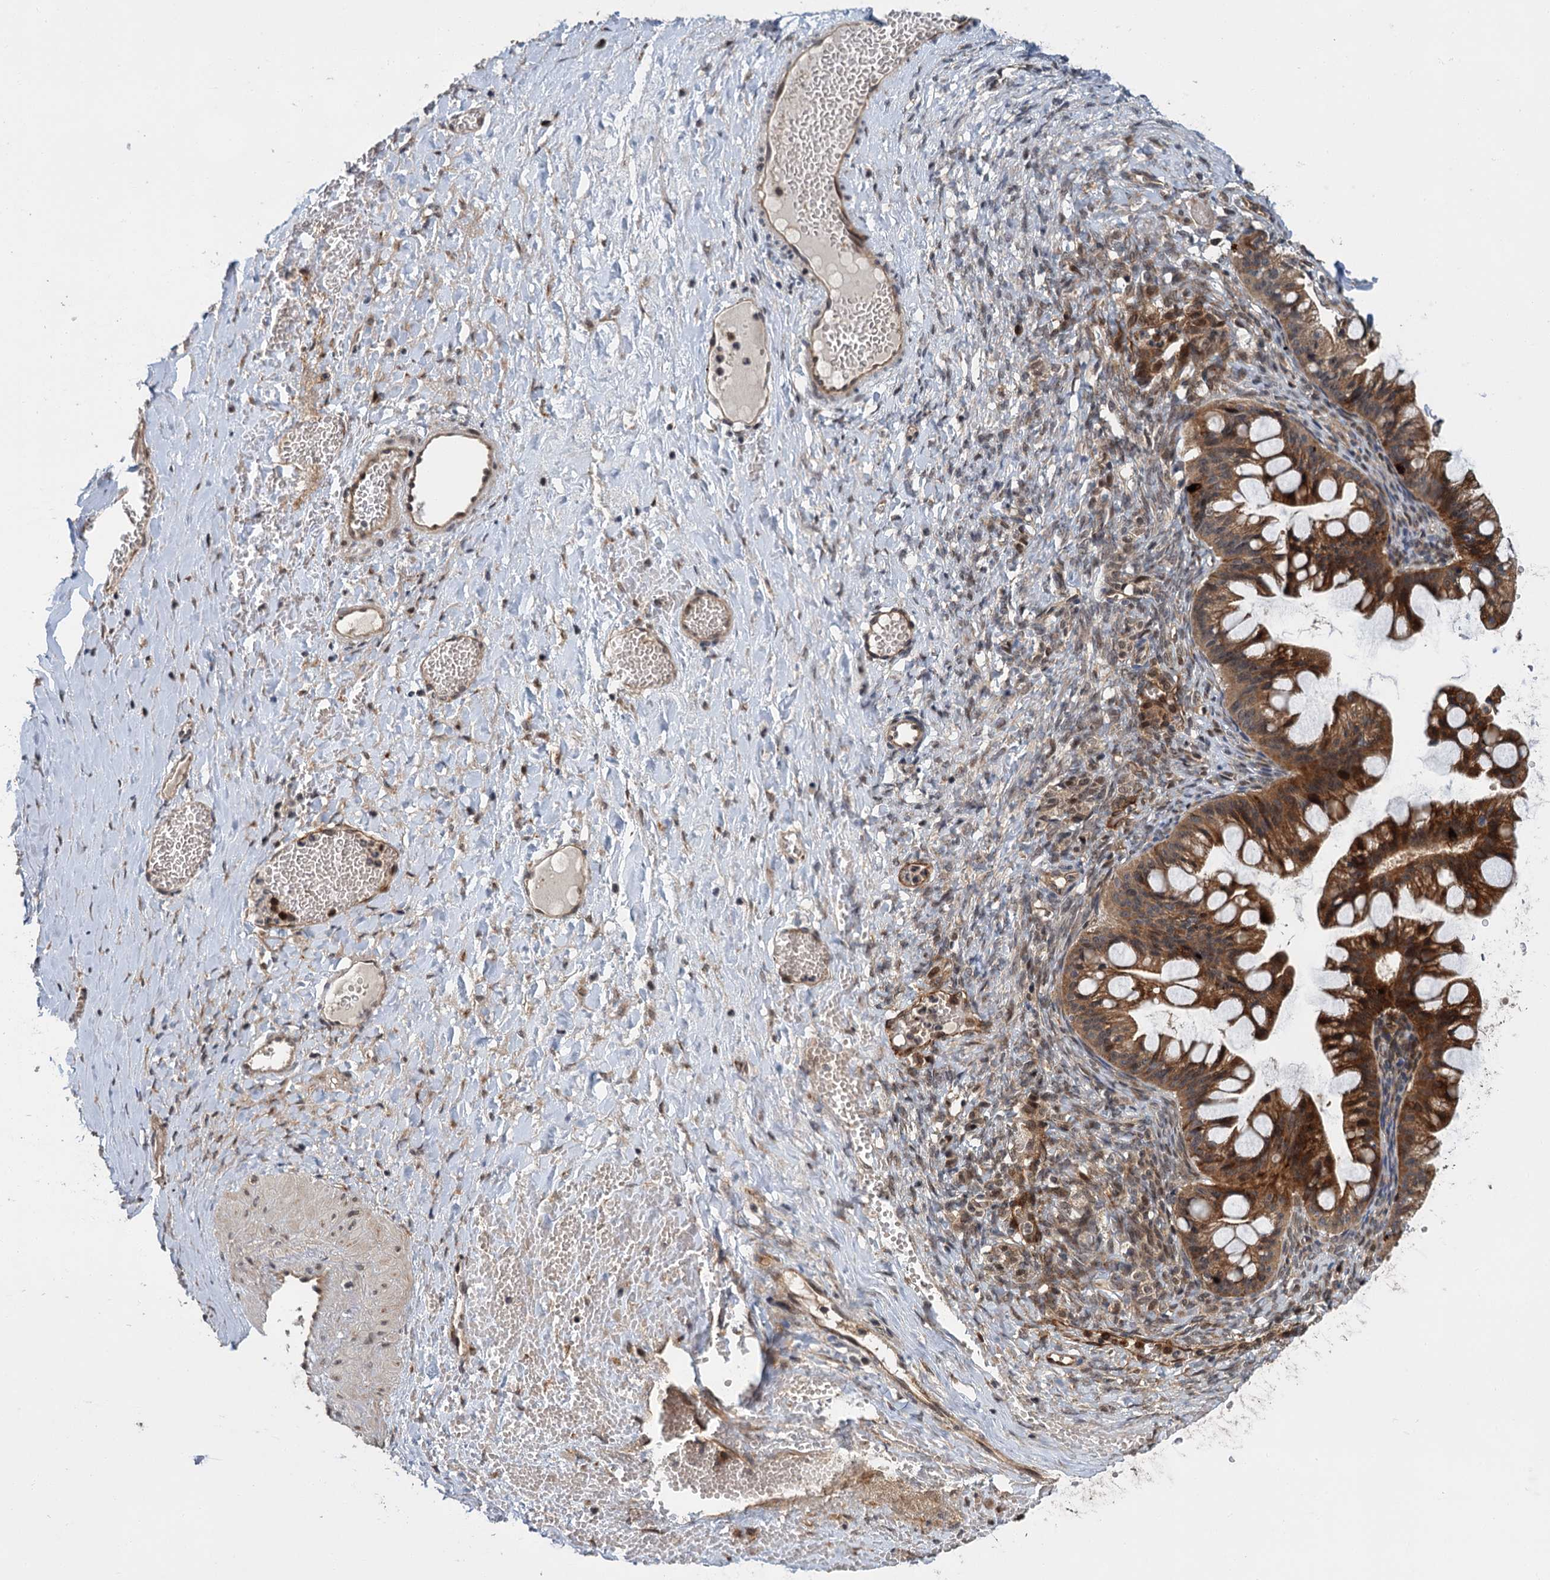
{"staining": {"intensity": "moderate", "quantity": ">75%", "location": "cytoplasmic/membranous"}, "tissue": "ovarian cancer", "cell_type": "Tumor cells", "image_type": "cancer", "snomed": [{"axis": "morphology", "description": "Cystadenocarcinoma, mucinous, NOS"}, {"axis": "topography", "description": "Ovary"}], "caption": "Mucinous cystadenocarcinoma (ovarian) was stained to show a protein in brown. There is medium levels of moderate cytoplasmic/membranous staining in approximately >75% of tumor cells.", "gene": "KANSL2", "patient": {"sex": "female", "age": 73}}